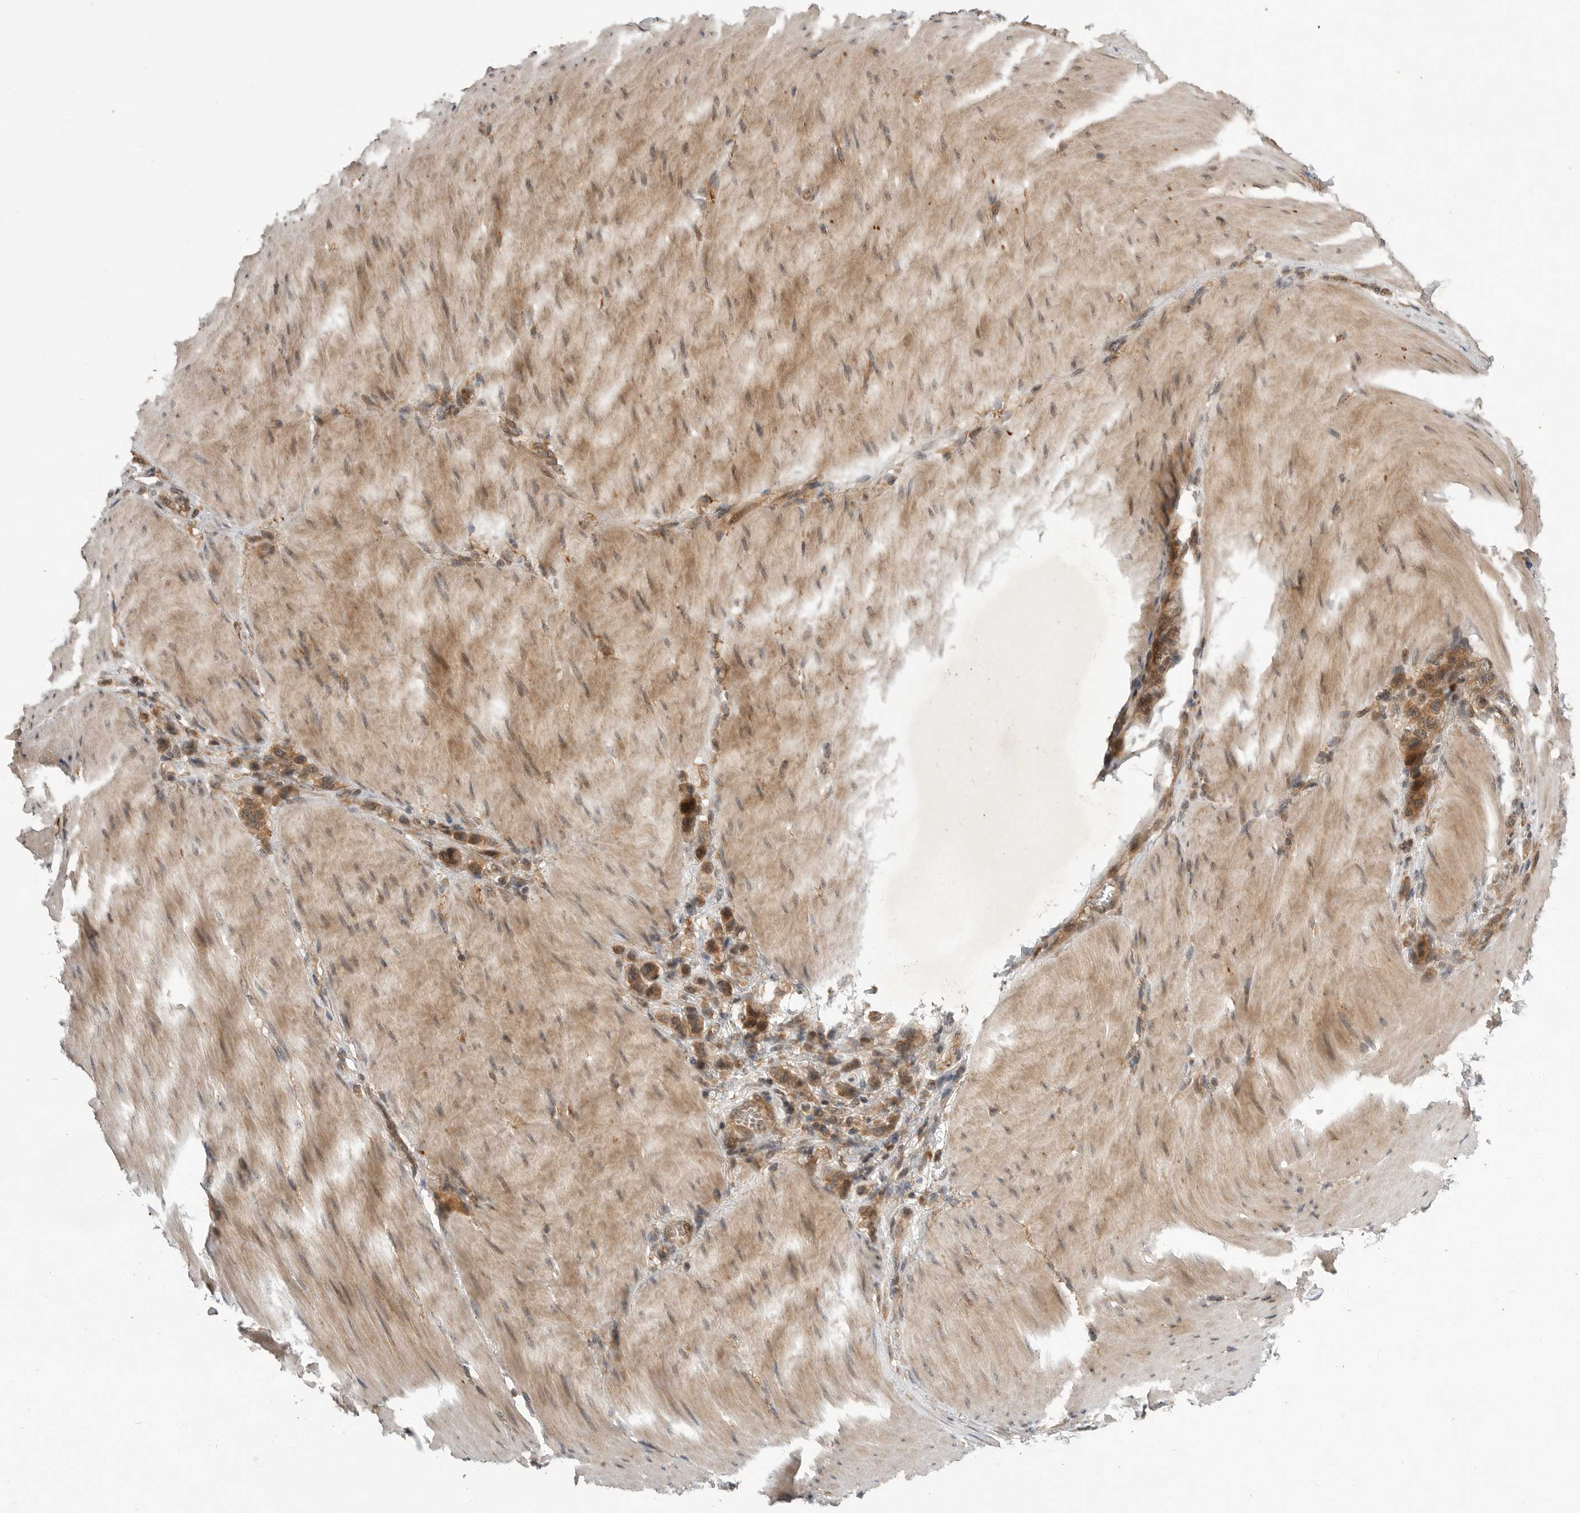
{"staining": {"intensity": "moderate", "quantity": ">75%", "location": "cytoplasmic/membranous"}, "tissue": "stomach cancer", "cell_type": "Tumor cells", "image_type": "cancer", "snomed": [{"axis": "morphology", "description": "Adenocarcinoma, NOS"}, {"axis": "topography", "description": "Stomach"}], "caption": "High-magnification brightfield microscopy of stomach cancer stained with DAB (3,3'-diaminobenzidine) (brown) and counterstained with hematoxylin (blue). tumor cells exhibit moderate cytoplasmic/membranous expression is identified in approximately>75% of cells.", "gene": "OSBPL9", "patient": {"sex": "female", "age": 65}}